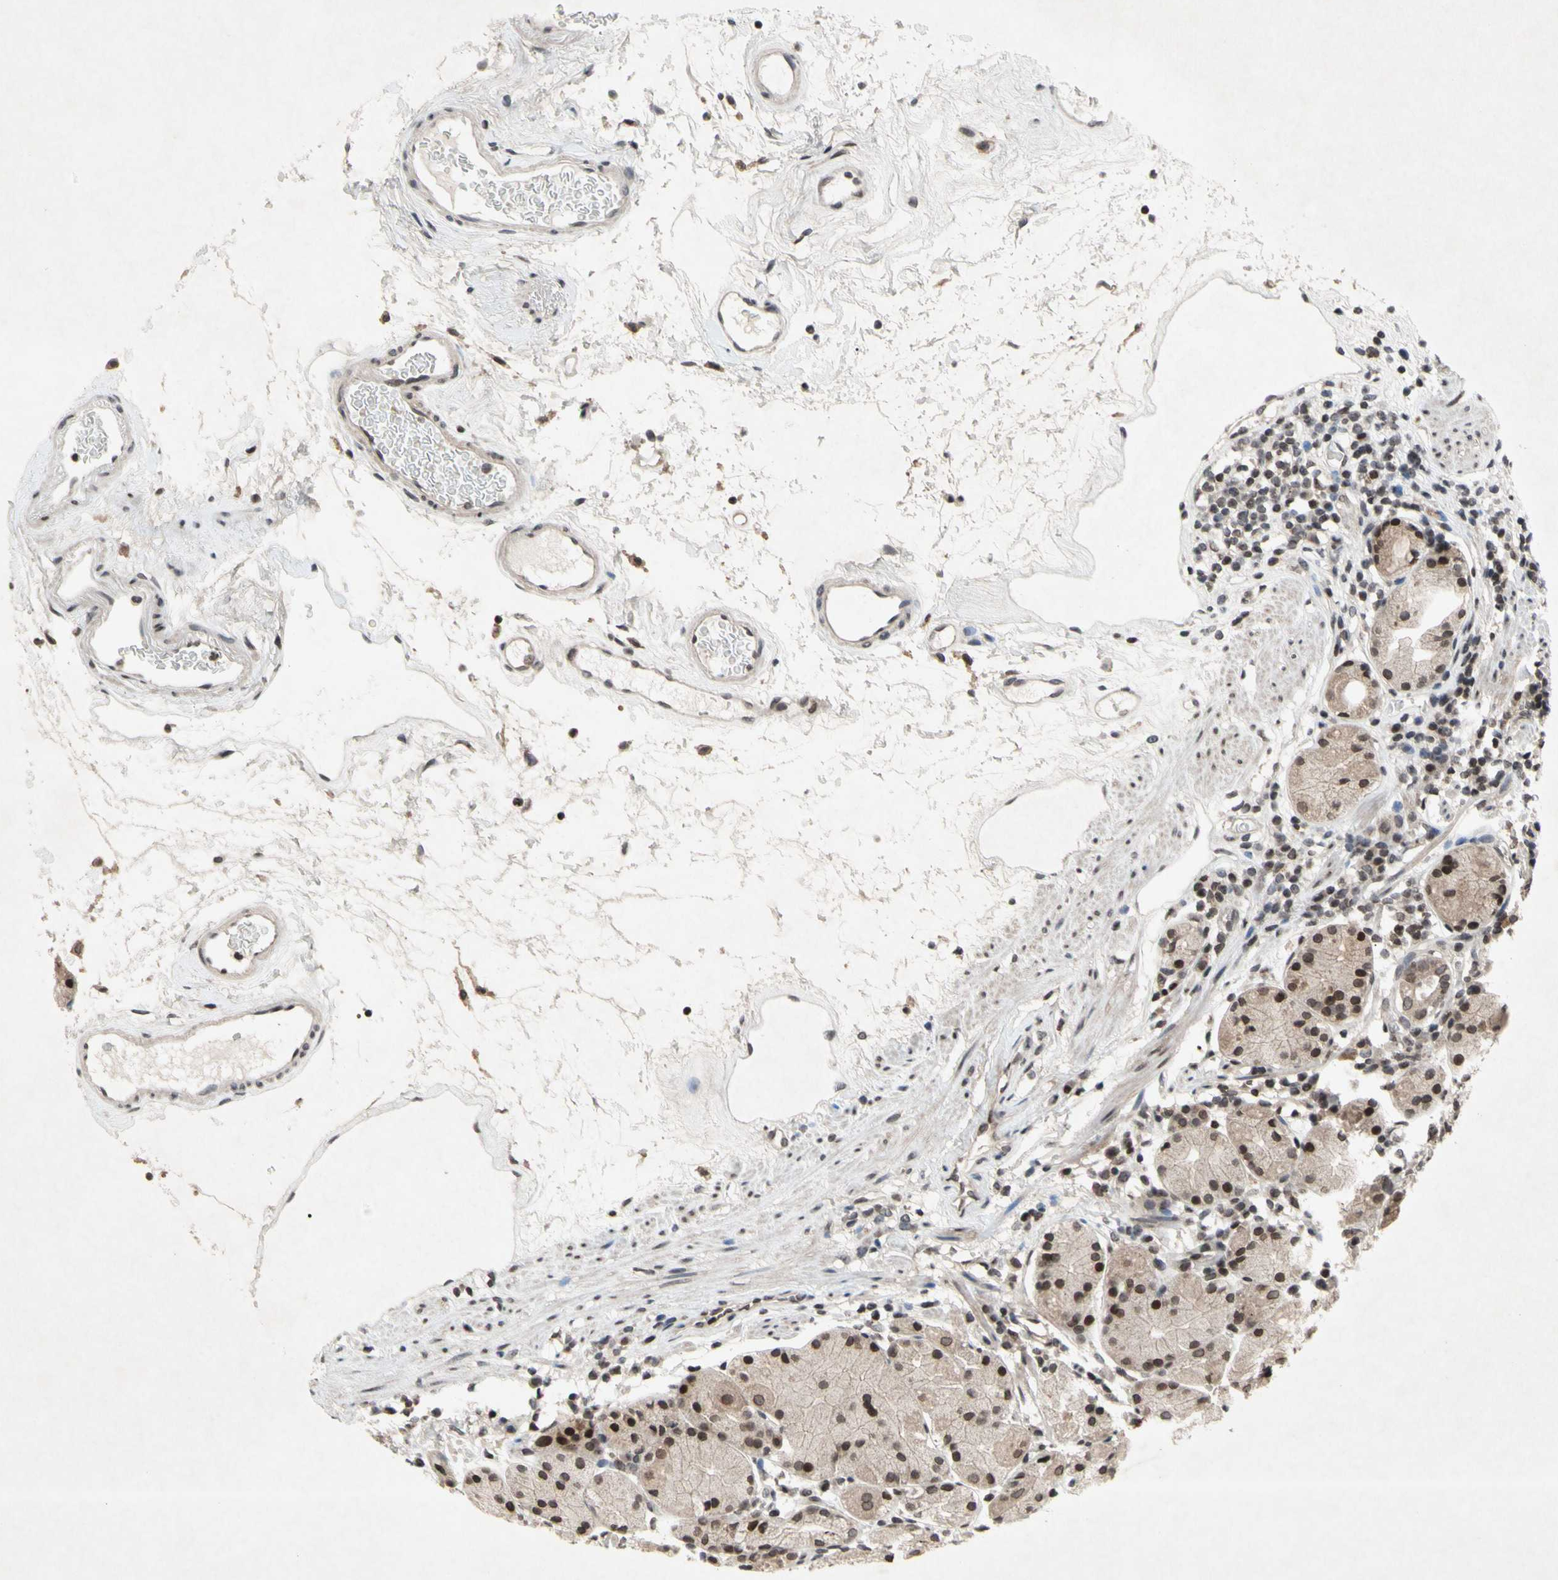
{"staining": {"intensity": "weak", "quantity": "25%-75%", "location": "cytoplasmic/membranous,nuclear"}, "tissue": "stomach", "cell_type": "Glandular cells", "image_type": "normal", "snomed": [{"axis": "morphology", "description": "Normal tissue, NOS"}, {"axis": "topography", "description": "Stomach"}, {"axis": "topography", "description": "Stomach, lower"}], "caption": "Weak cytoplasmic/membranous,nuclear positivity for a protein is present in about 25%-75% of glandular cells of unremarkable stomach using IHC.", "gene": "XPO1", "patient": {"sex": "female", "age": 75}}